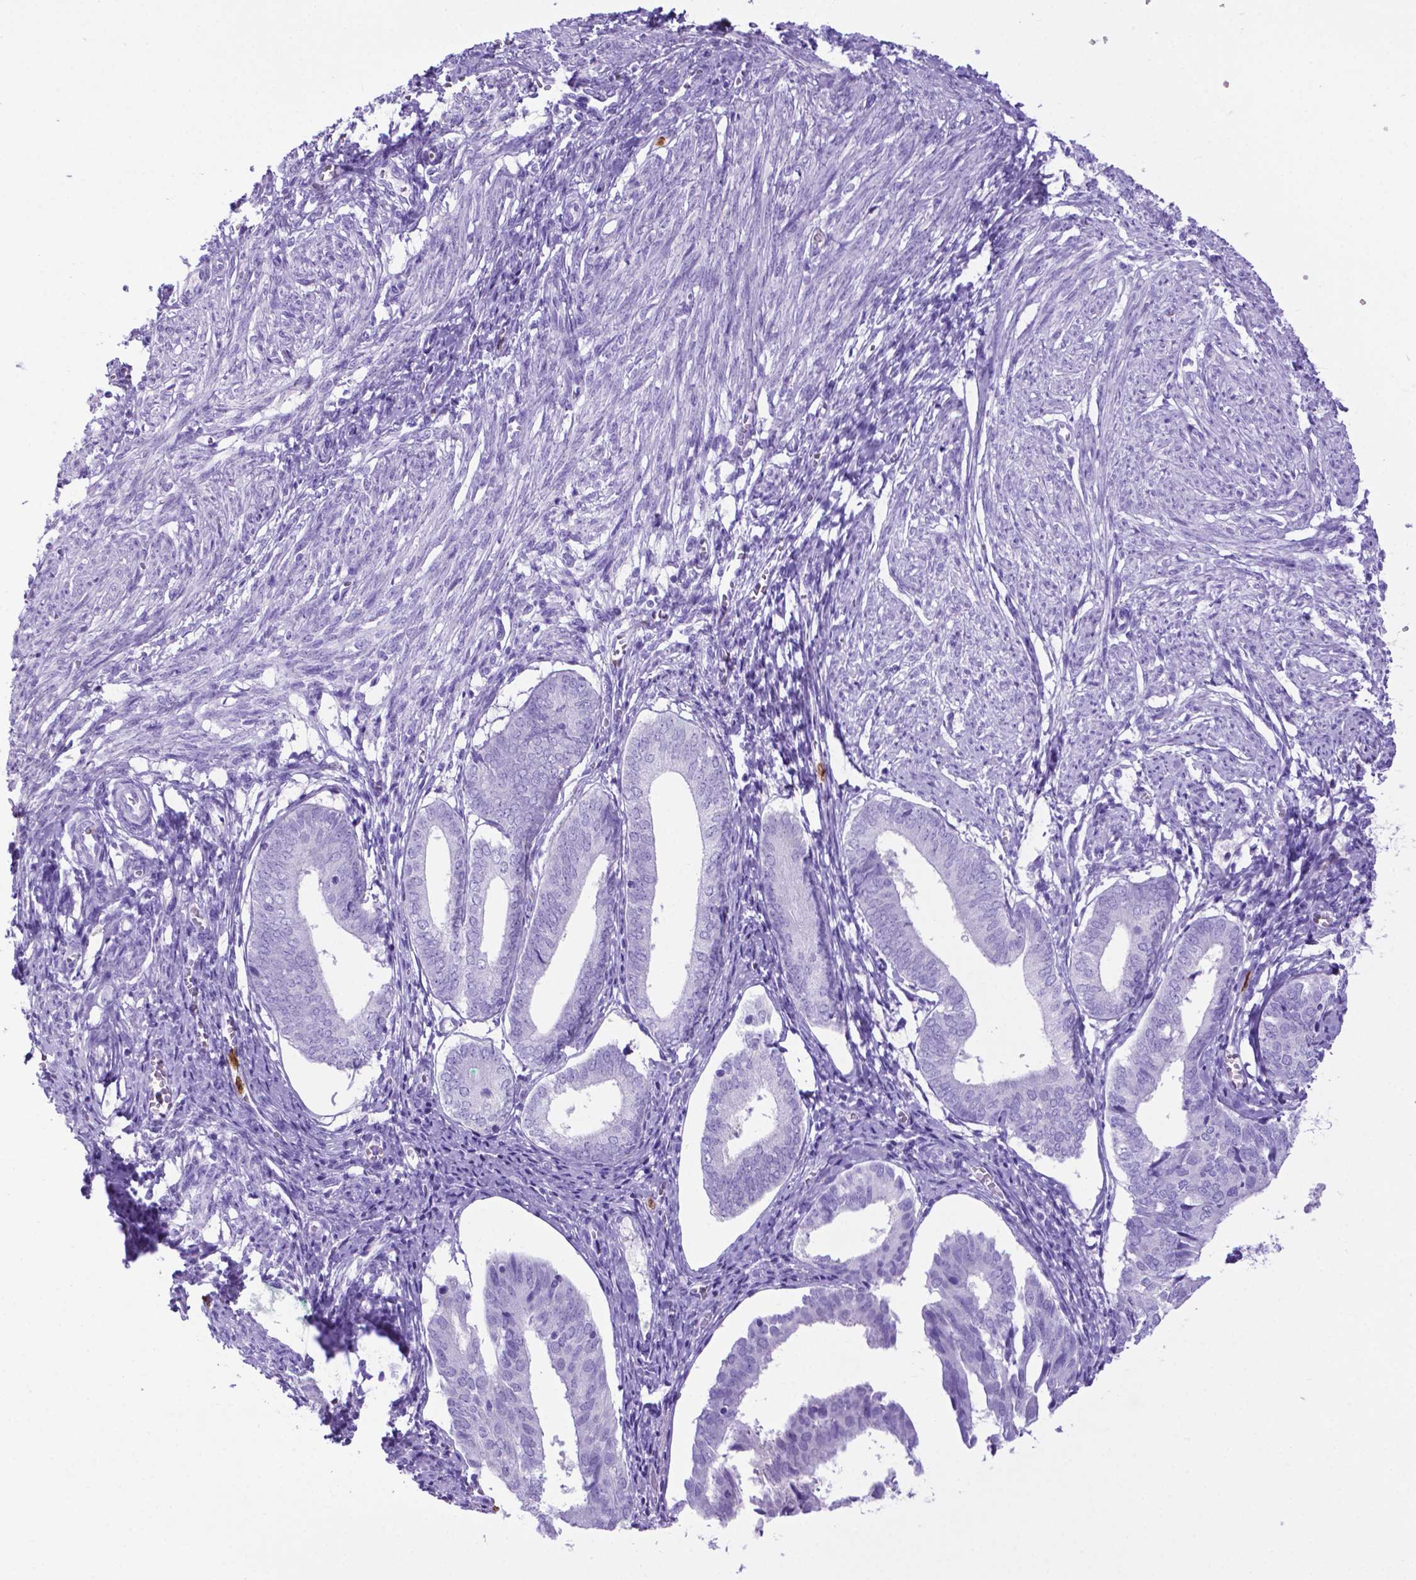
{"staining": {"intensity": "negative", "quantity": "none", "location": "none"}, "tissue": "endometrium", "cell_type": "Cells in endometrial stroma", "image_type": "normal", "snomed": [{"axis": "morphology", "description": "Normal tissue, NOS"}, {"axis": "topography", "description": "Endometrium"}], "caption": "The immunohistochemistry (IHC) photomicrograph has no significant staining in cells in endometrial stroma of endometrium.", "gene": "LZTR1", "patient": {"sex": "female", "age": 50}}